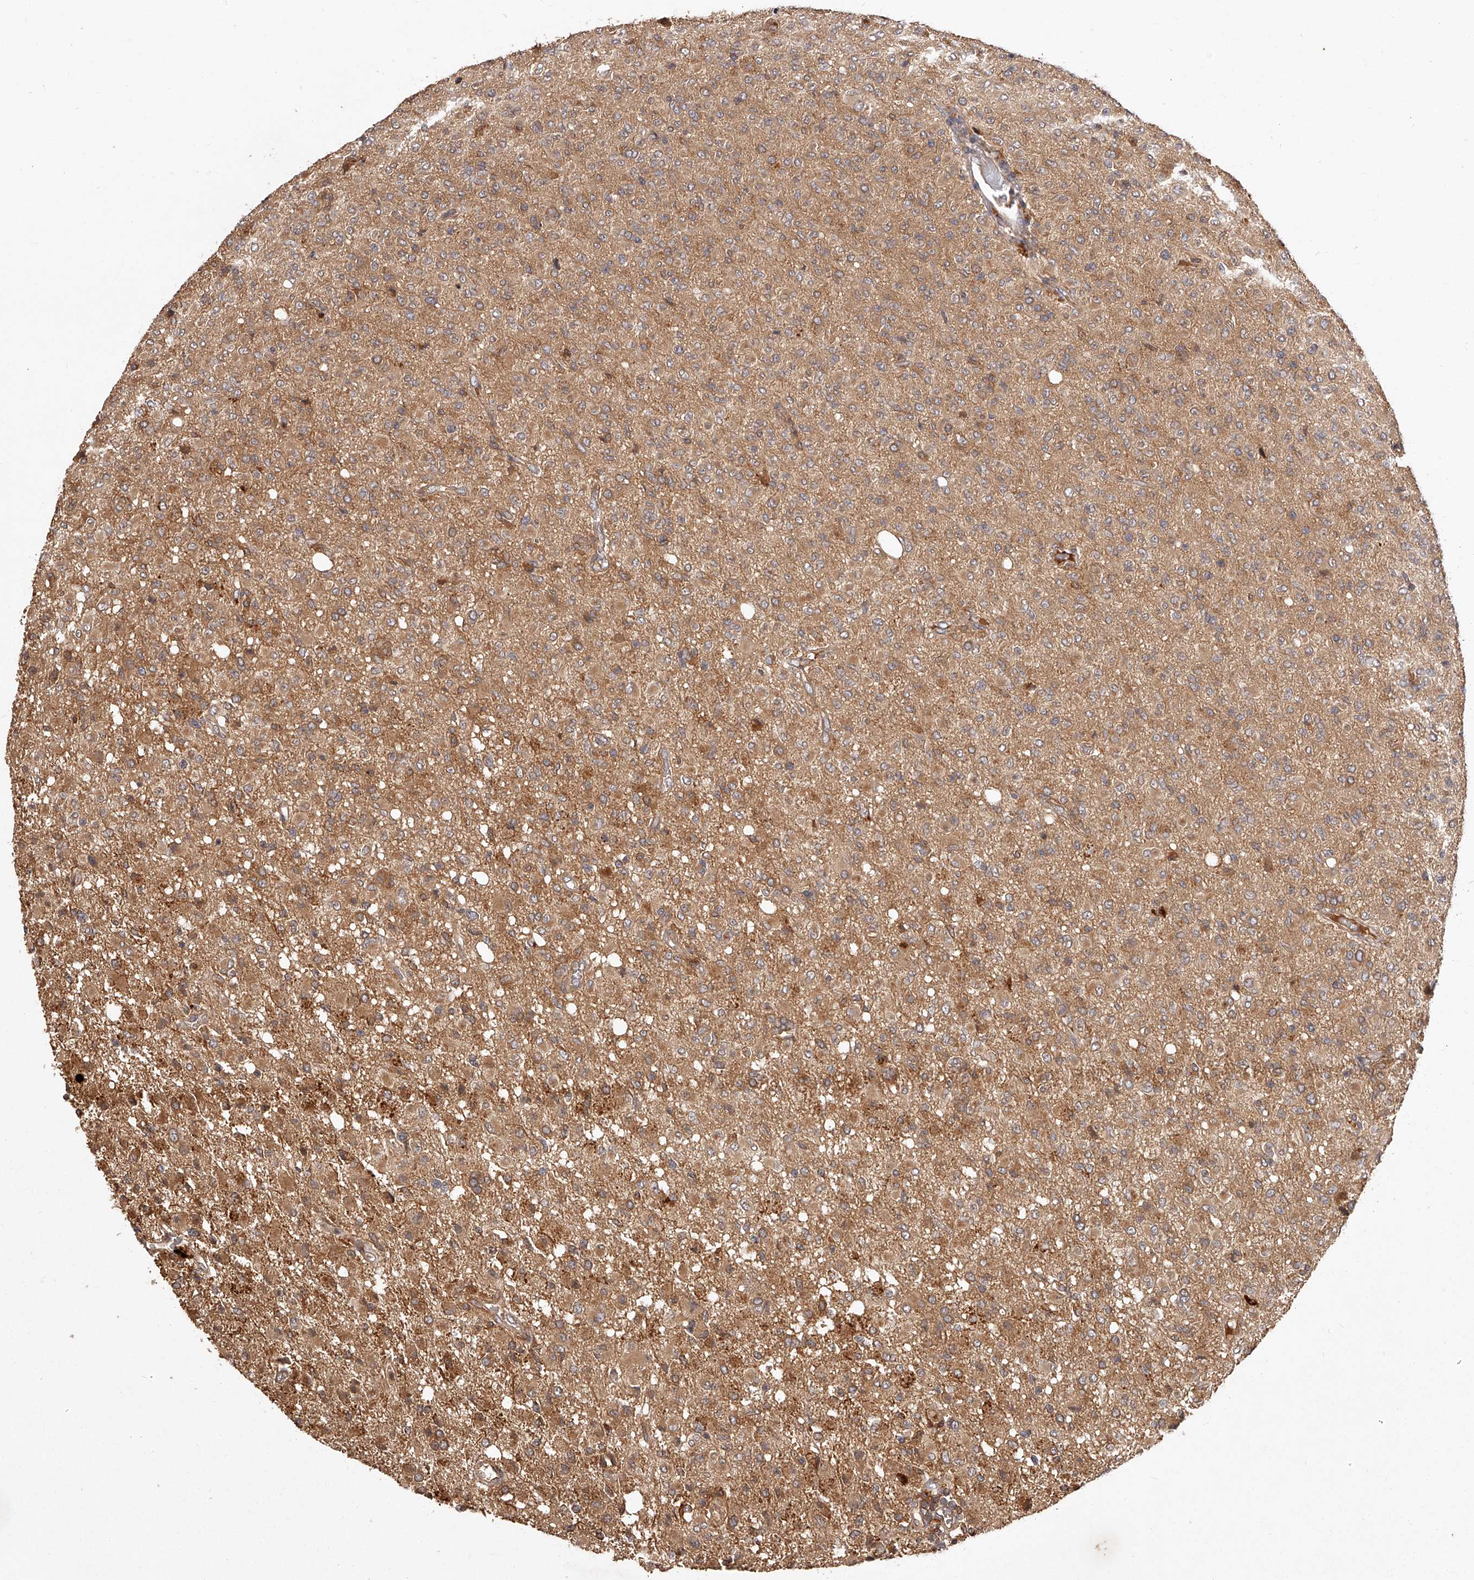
{"staining": {"intensity": "moderate", "quantity": ">75%", "location": "cytoplasmic/membranous"}, "tissue": "glioma", "cell_type": "Tumor cells", "image_type": "cancer", "snomed": [{"axis": "morphology", "description": "Glioma, malignant, High grade"}, {"axis": "topography", "description": "Brain"}], "caption": "A brown stain highlights moderate cytoplasmic/membranous expression of a protein in human high-grade glioma (malignant) tumor cells. (IHC, brightfield microscopy, high magnification).", "gene": "CRYZL1", "patient": {"sex": "female", "age": 57}}